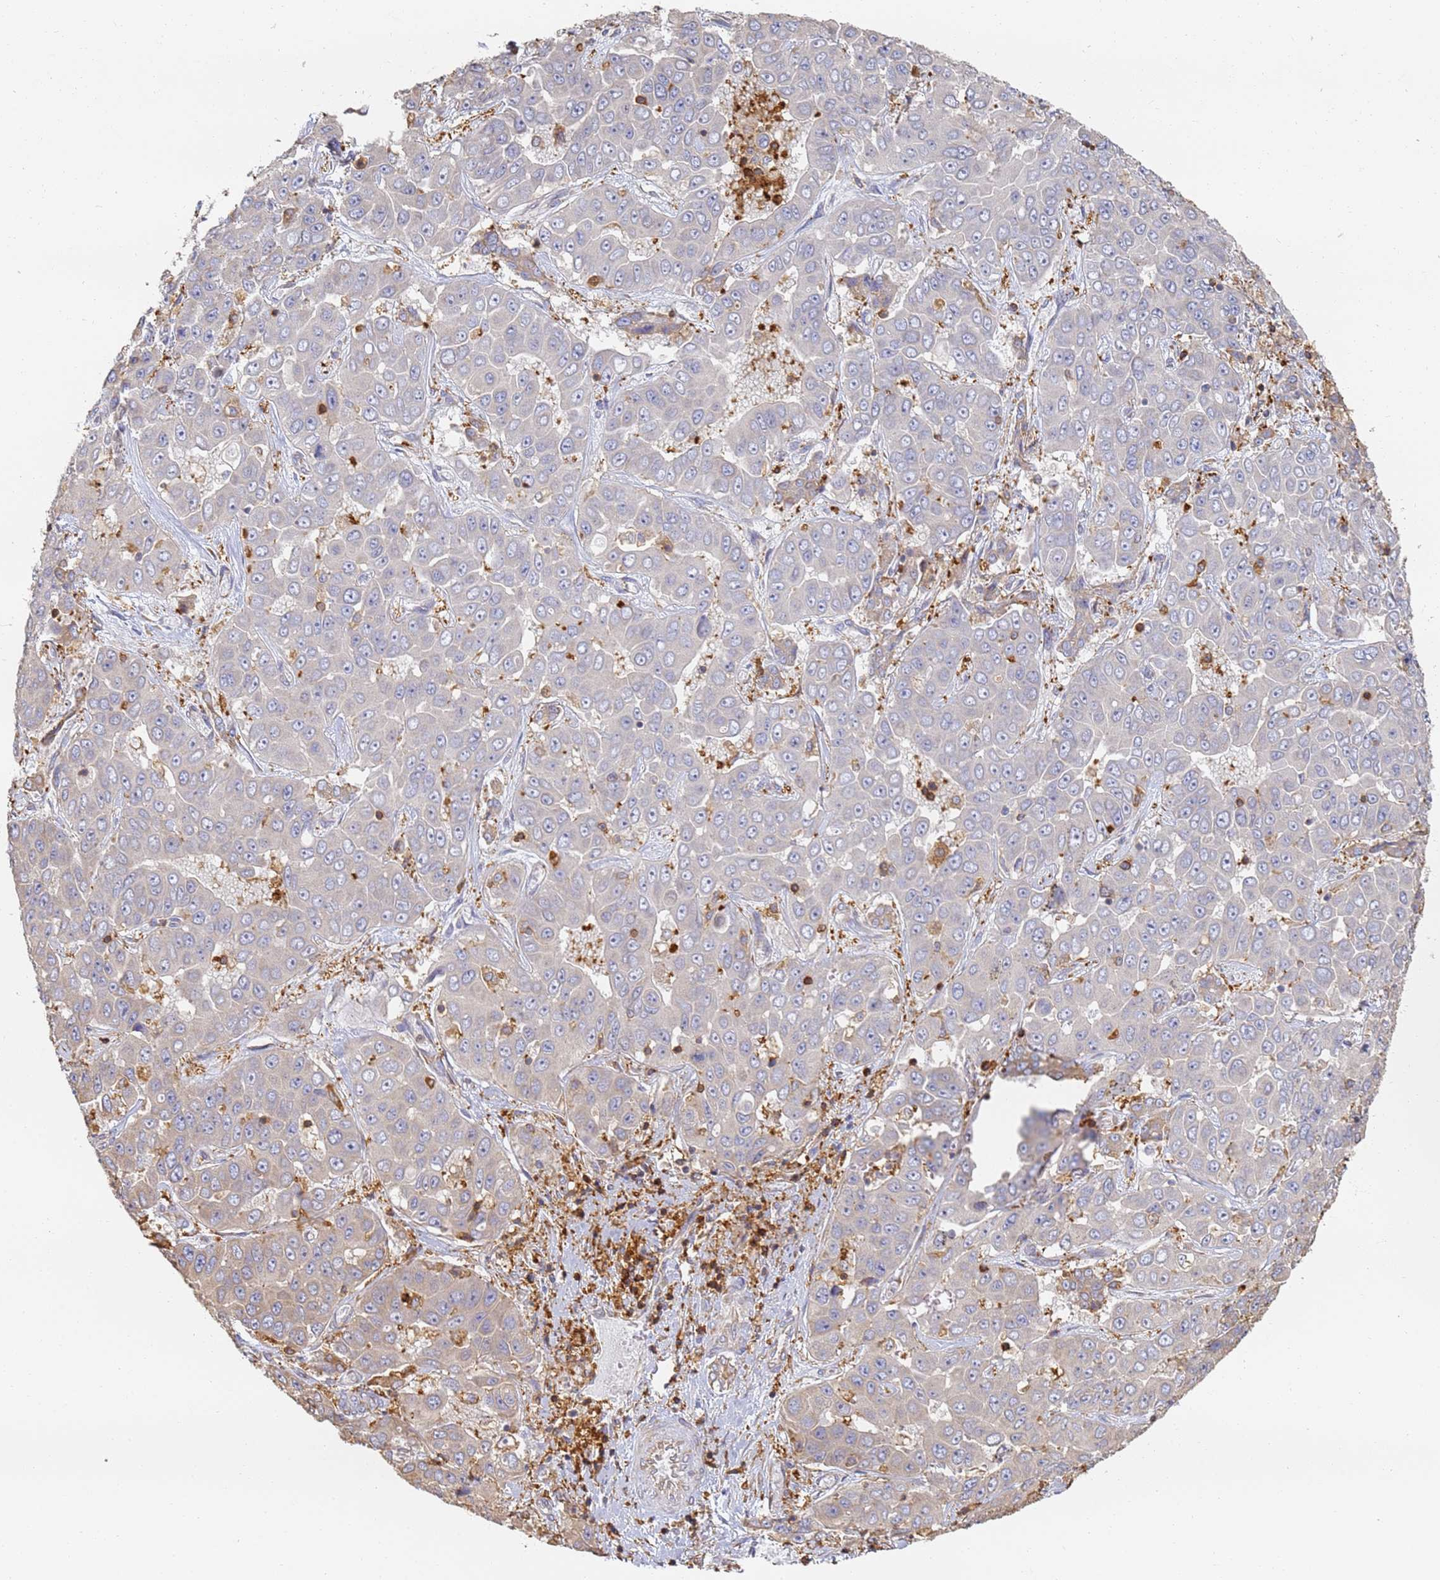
{"staining": {"intensity": "negative", "quantity": "none", "location": "none"}, "tissue": "liver cancer", "cell_type": "Tumor cells", "image_type": "cancer", "snomed": [{"axis": "morphology", "description": "Cholangiocarcinoma"}, {"axis": "topography", "description": "Liver"}], "caption": "IHC photomicrograph of neoplastic tissue: human cholangiocarcinoma (liver) stained with DAB (3,3'-diaminobenzidine) reveals no significant protein expression in tumor cells.", "gene": "BIN2", "patient": {"sex": "female", "age": 52}}